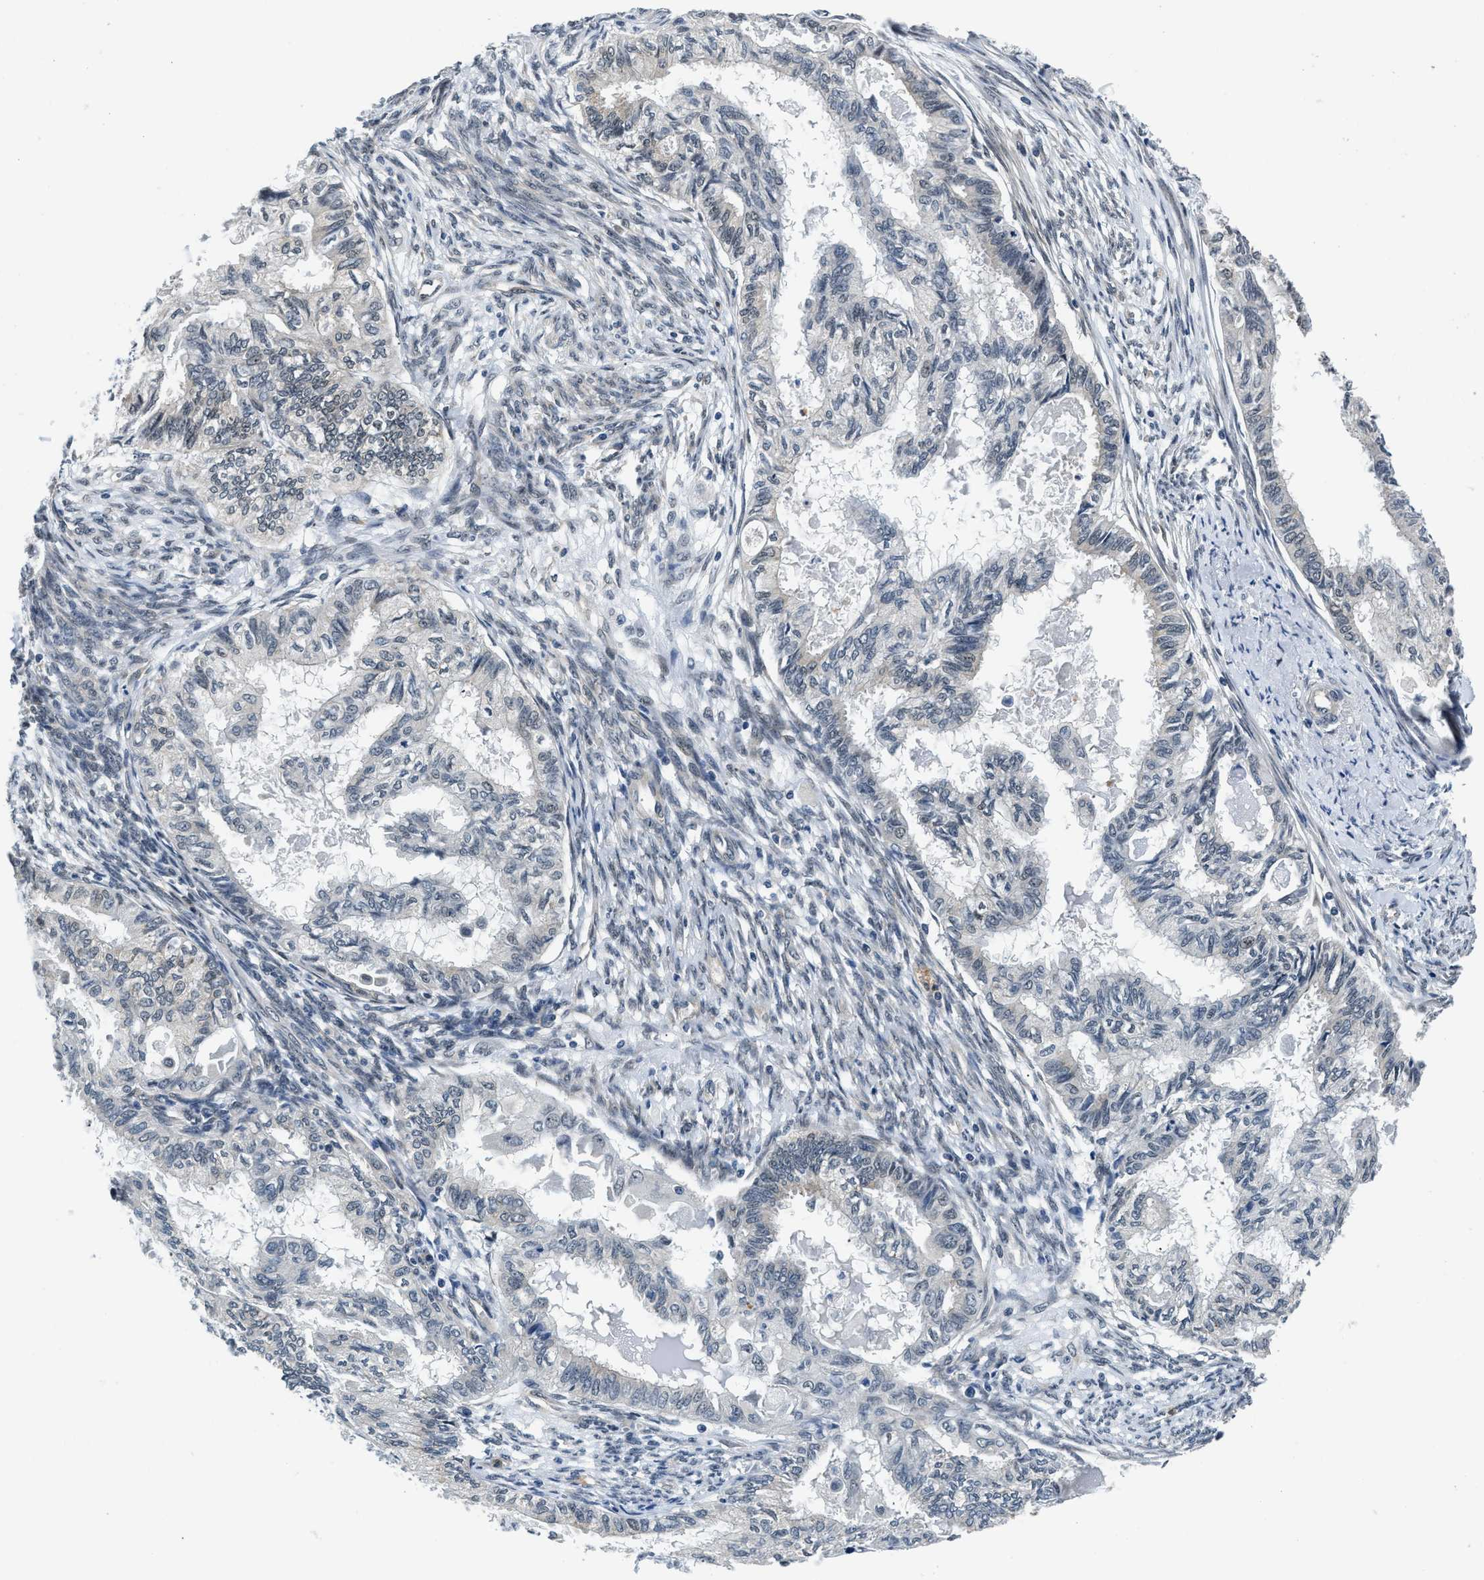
{"staining": {"intensity": "weak", "quantity": "<25%", "location": "cytoplasmic/membranous"}, "tissue": "cervical cancer", "cell_type": "Tumor cells", "image_type": "cancer", "snomed": [{"axis": "morphology", "description": "Normal tissue, NOS"}, {"axis": "morphology", "description": "Adenocarcinoma, NOS"}, {"axis": "topography", "description": "Cervix"}, {"axis": "topography", "description": "Endometrium"}], "caption": "IHC of human adenocarcinoma (cervical) reveals no expression in tumor cells.", "gene": "SMAD4", "patient": {"sex": "female", "age": 86}}